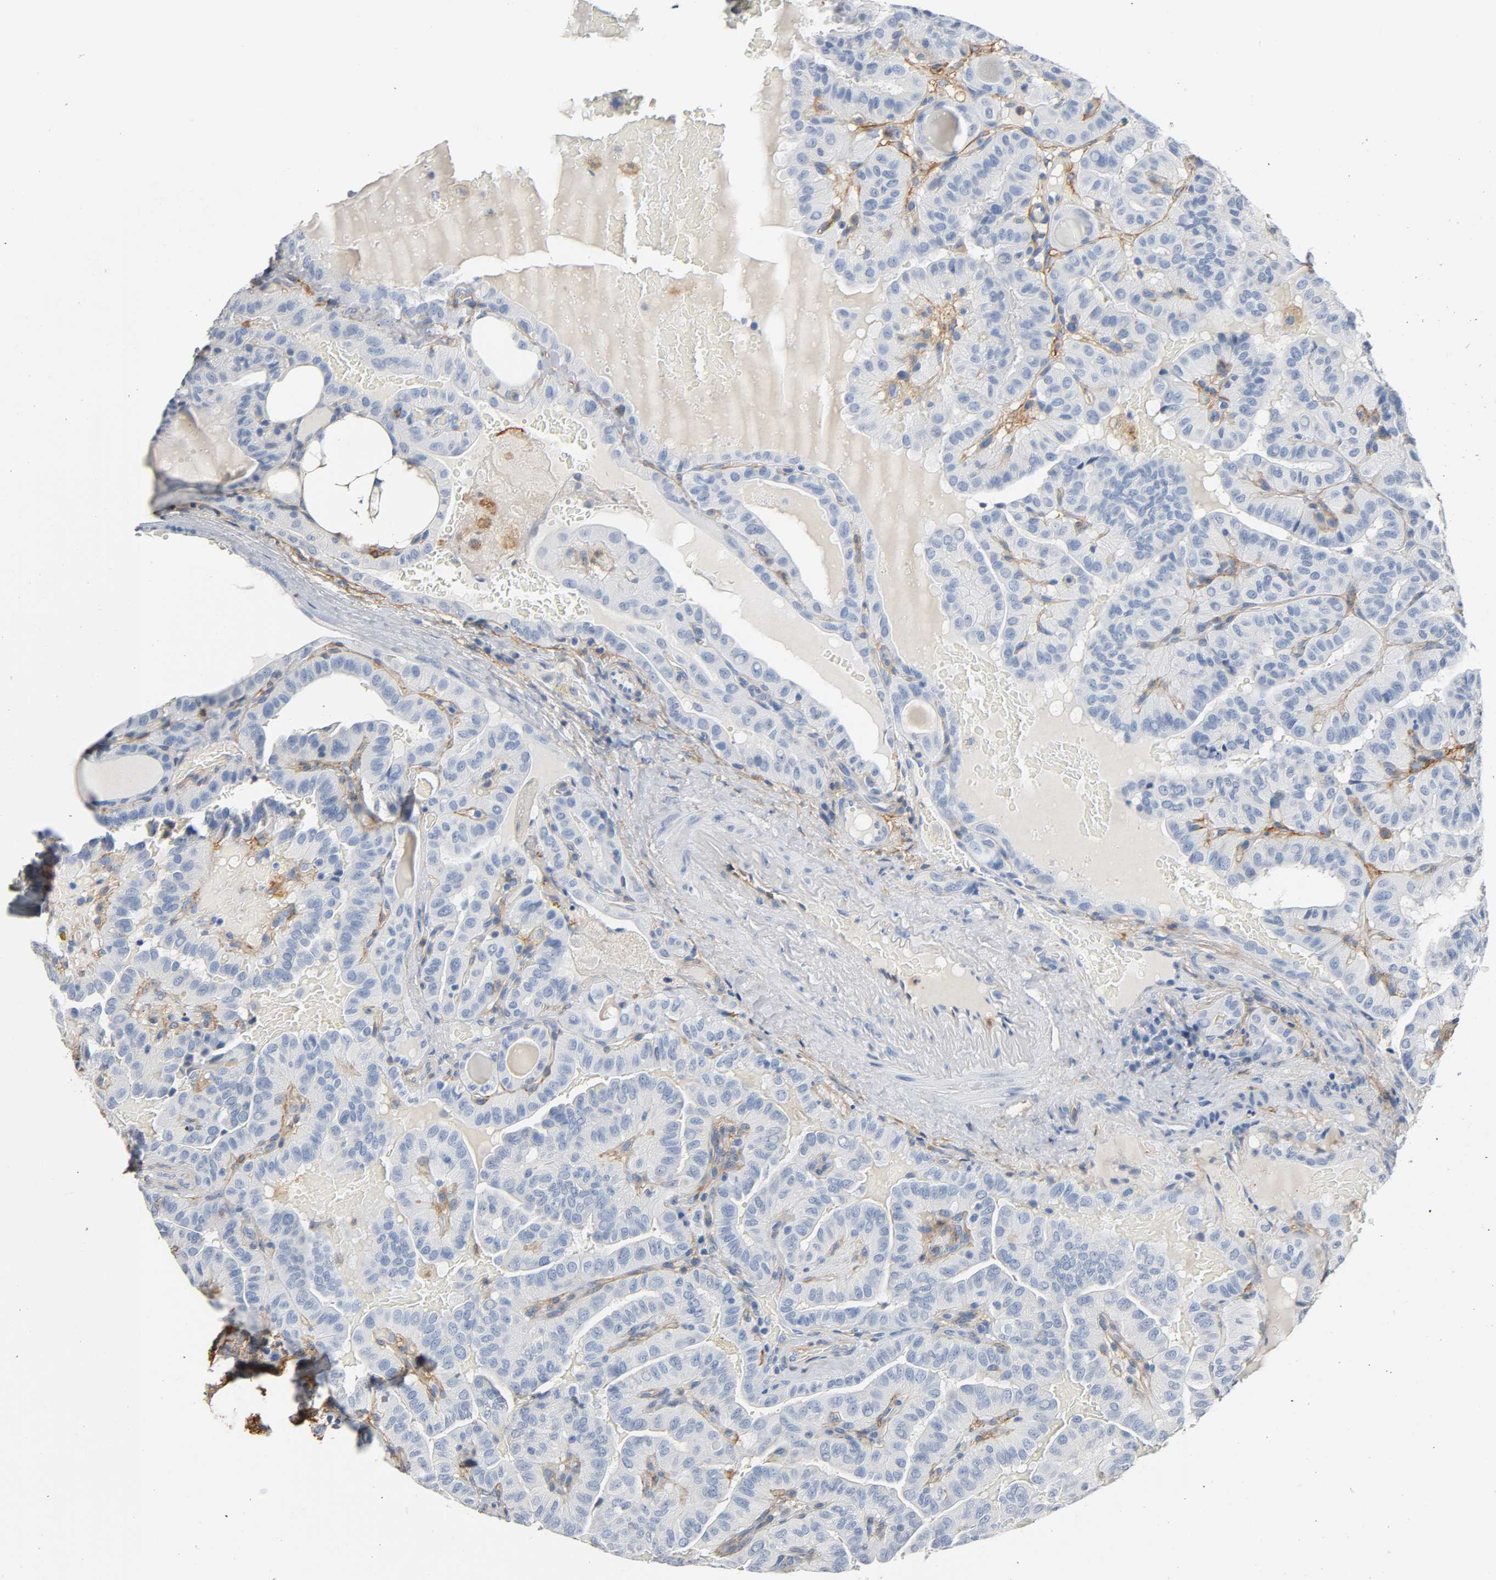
{"staining": {"intensity": "negative", "quantity": "none", "location": "none"}, "tissue": "thyroid cancer", "cell_type": "Tumor cells", "image_type": "cancer", "snomed": [{"axis": "morphology", "description": "Papillary adenocarcinoma, NOS"}, {"axis": "topography", "description": "Thyroid gland"}], "caption": "Thyroid papillary adenocarcinoma stained for a protein using IHC exhibits no staining tumor cells.", "gene": "ANPEP", "patient": {"sex": "male", "age": 77}}